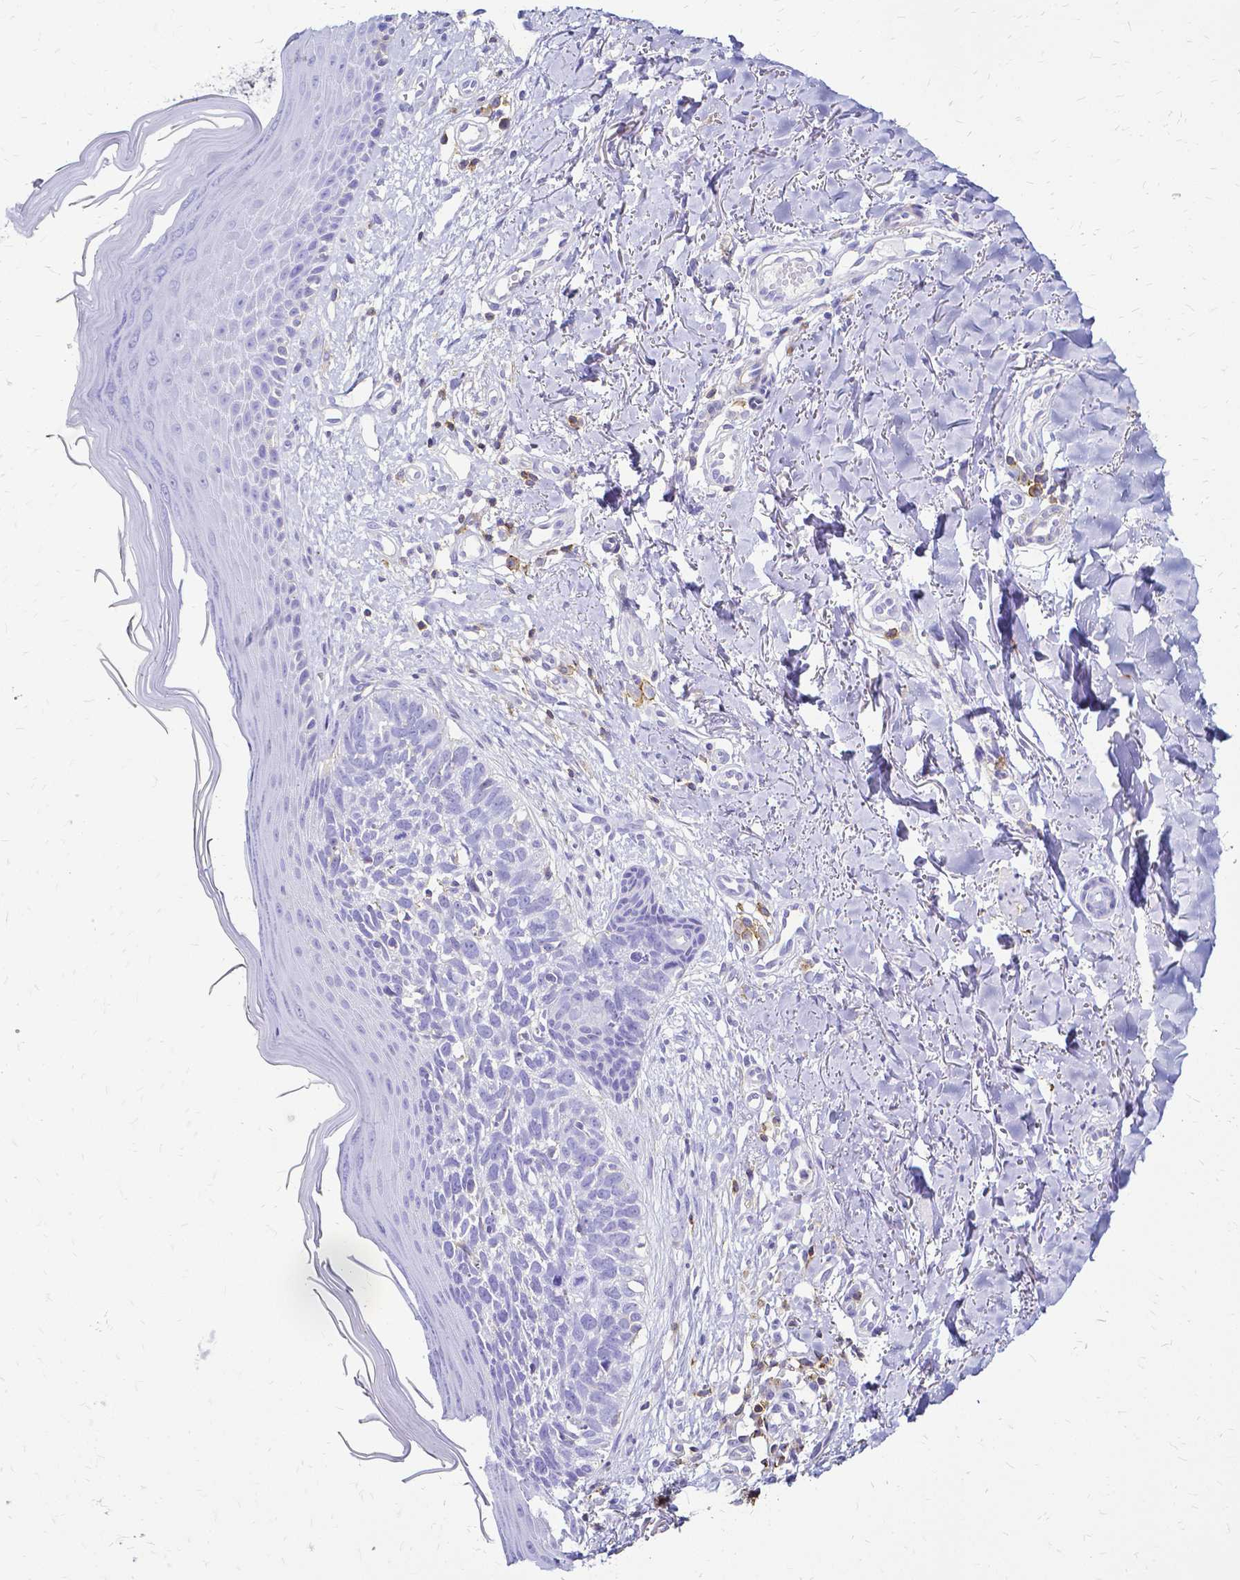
{"staining": {"intensity": "negative", "quantity": "none", "location": "none"}, "tissue": "skin cancer", "cell_type": "Tumor cells", "image_type": "cancer", "snomed": [{"axis": "morphology", "description": "Basal cell carcinoma"}, {"axis": "topography", "description": "Skin"}], "caption": "Photomicrograph shows no significant protein expression in tumor cells of skin basal cell carcinoma.", "gene": "HSPA12A", "patient": {"sex": "female", "age": 45}}